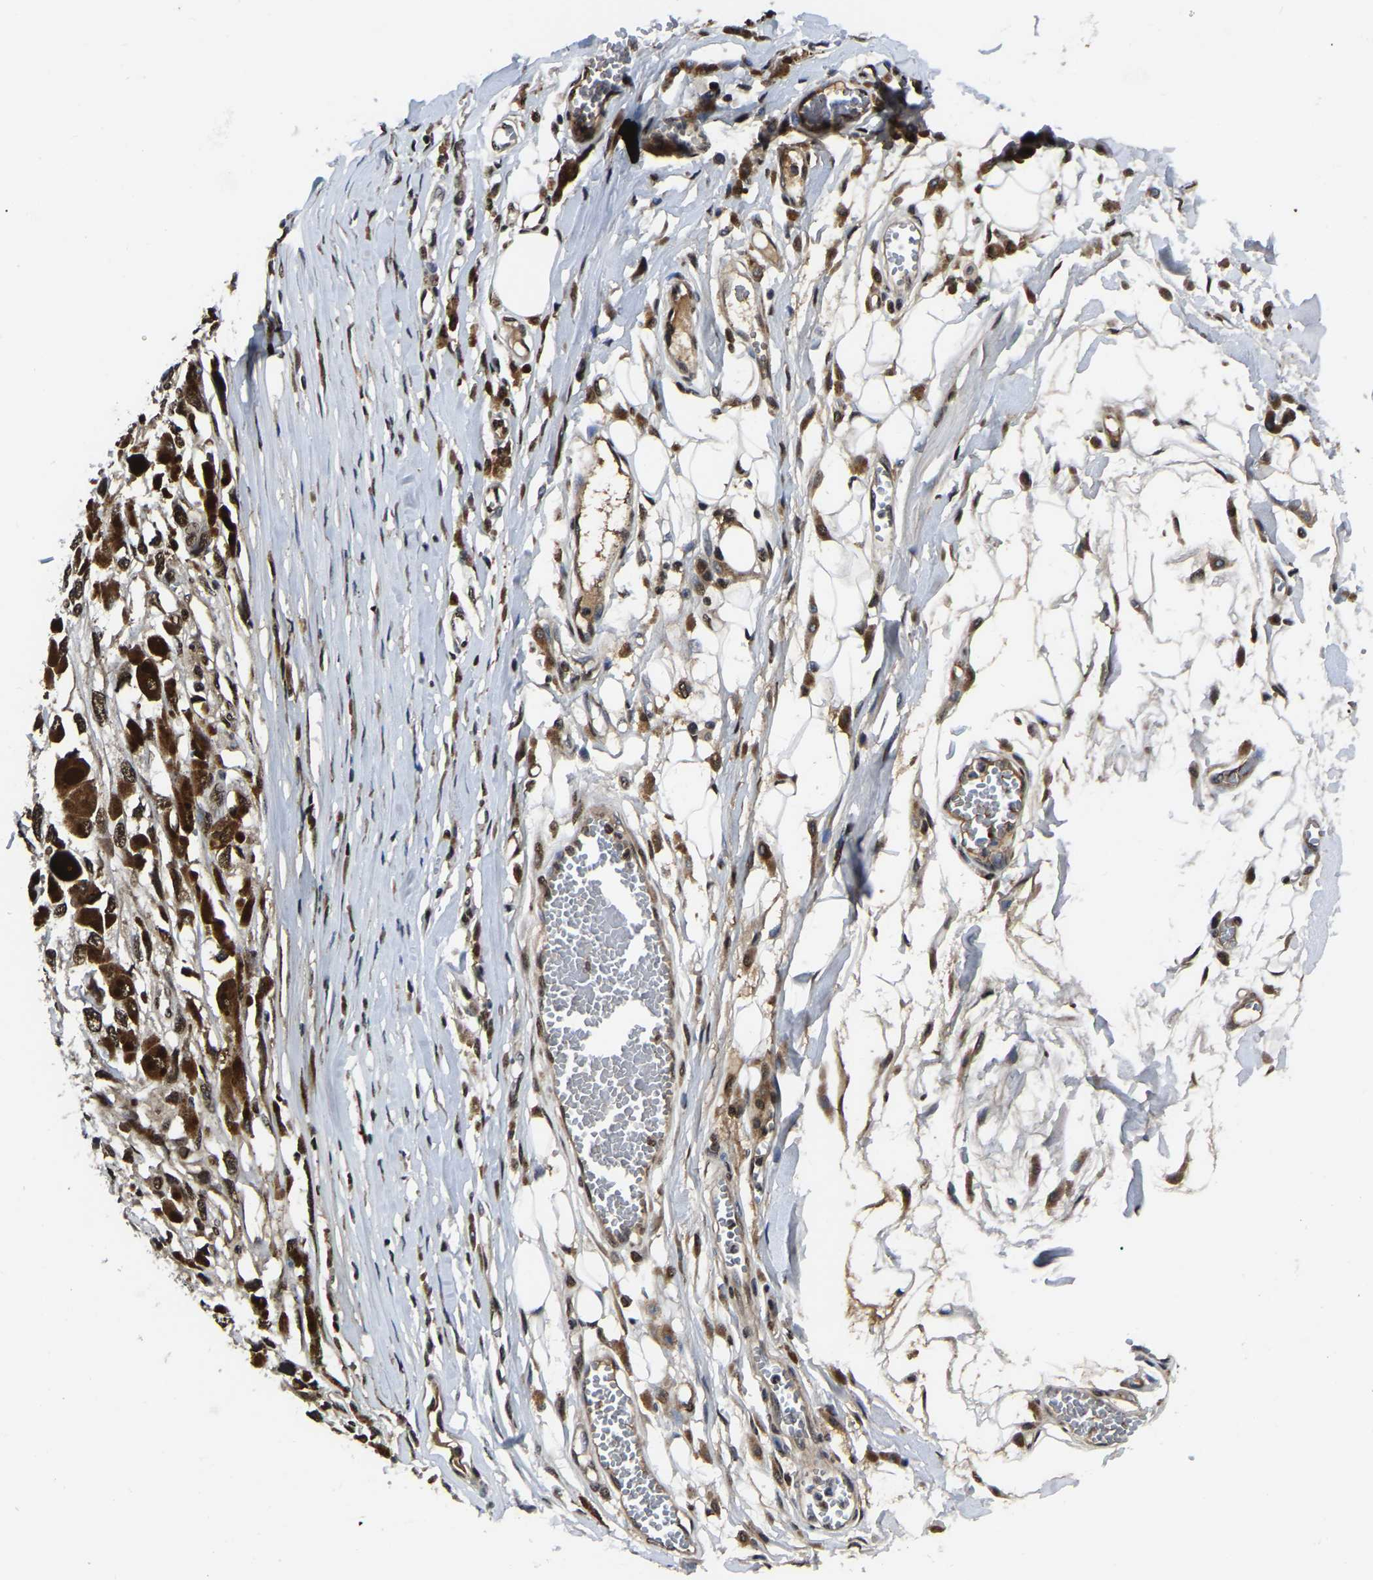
{"staining": {"intensity": "moderate", "quantity": ">75%", "location": "cytoplasmic/membranous,nuclear"}, "tissue": "melanoma", "cell_type": "Tumor cells", "image_type": "cancer", "snomed": [{"axis": "morphology", "description": "Malignant melanoma, Metastatic site"}, {"axis": "topography", "description": "Lymph node"}], "caption": "The immunohistochemical stain highlights moderate cytoplasmic/membranous and nuclear expression in tumor cells of melanoma tissue.", "gene": "TRIM35", "patient": {"sex": "male", "age": 59}}